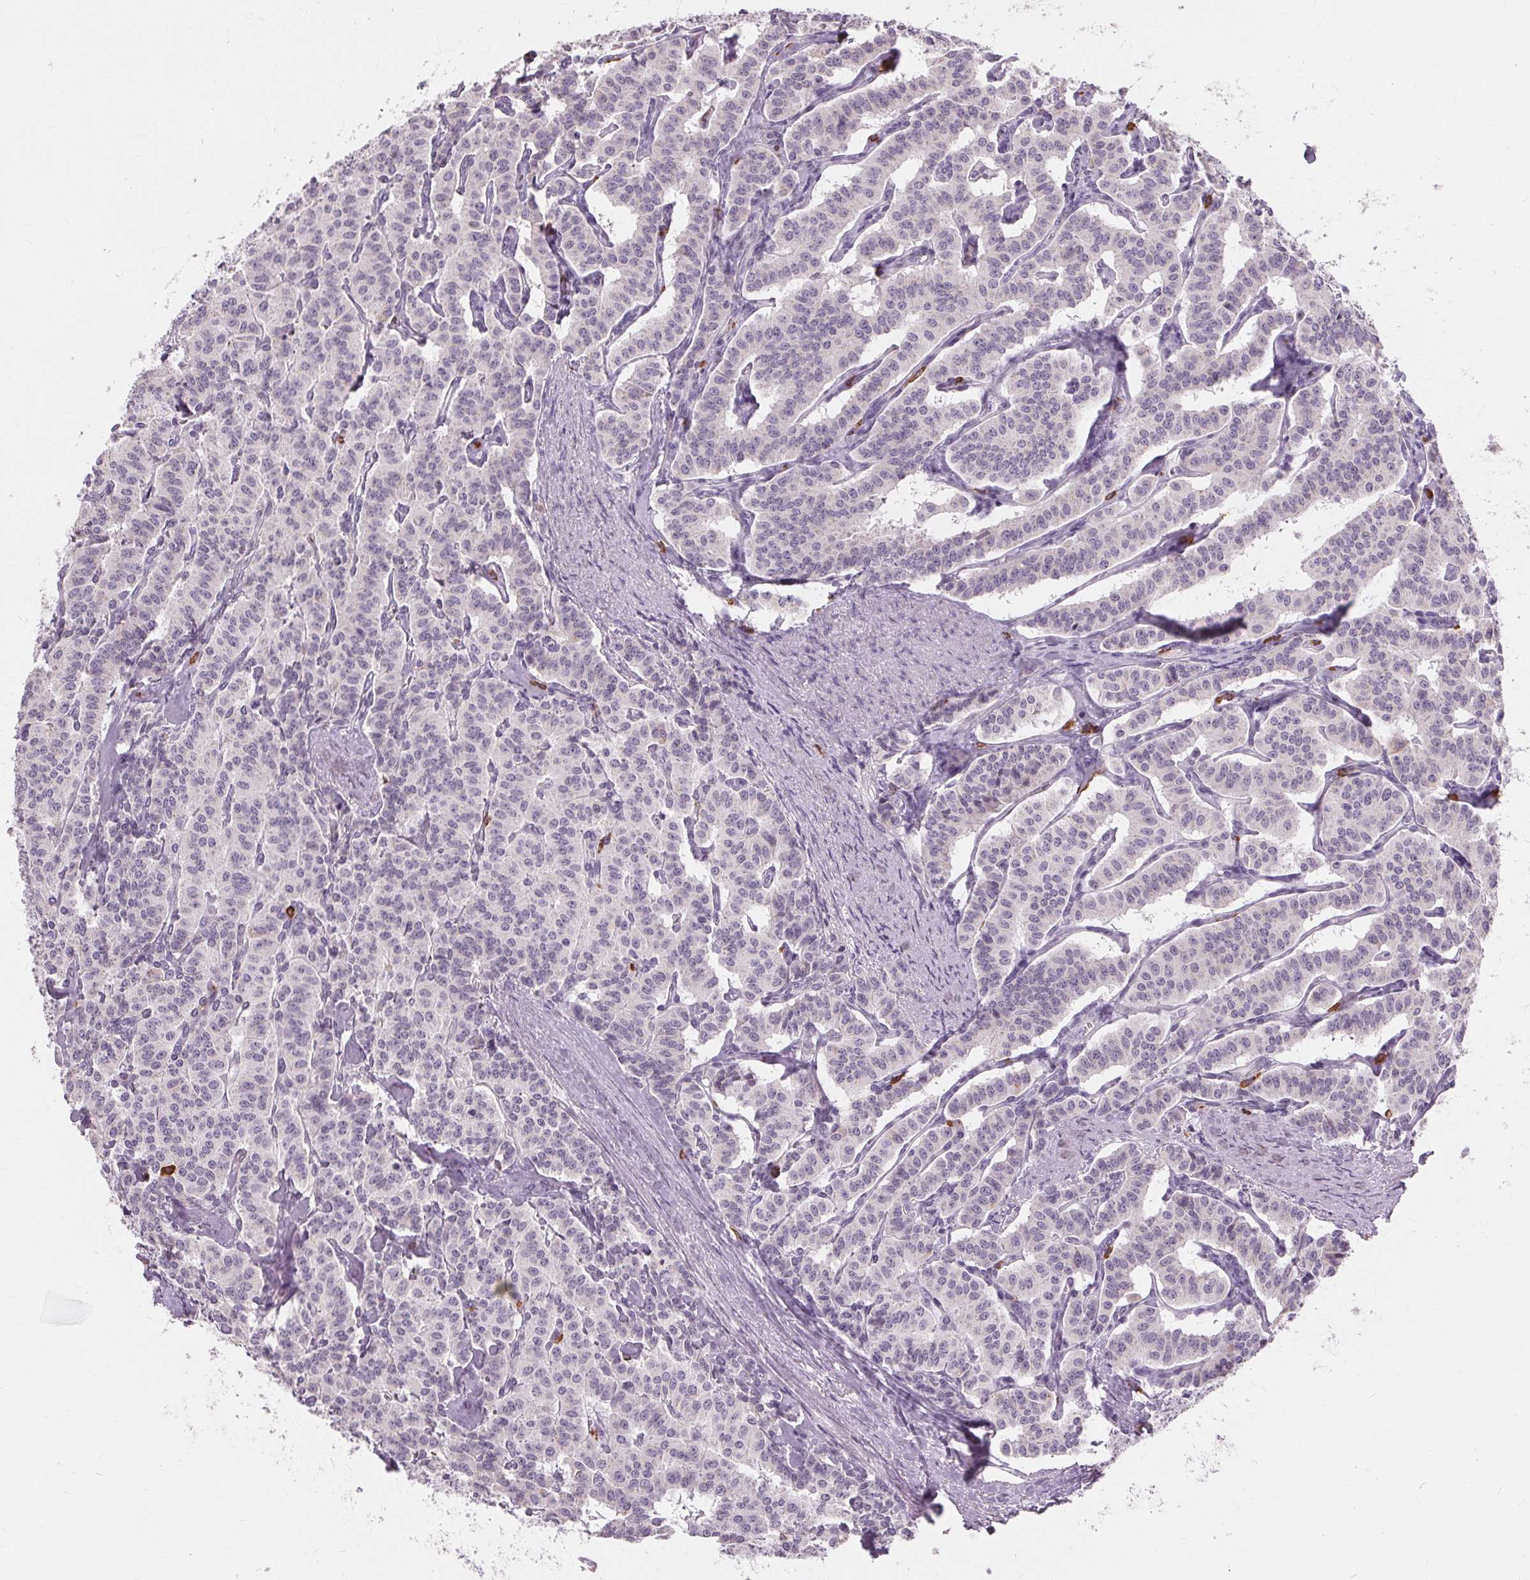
{"staining": {"intensity": "negative", "quantity": "none", "location": "none"}, "tissue": "carcinoid", "cell_type": "Tumor cells", "image_type": "cancer", "snomed": [{"axis": "morphology", "description": "Carcinoid, malignant, NOS"}, {"axis": "topography", "description": "Lung"}], "caption": "Protein analysis of malignant carcinoid demonstrates no significant positivity in tumor cells.", "gene": "SIGLEC6", "patient": {"sex": "female", "age": 46}}